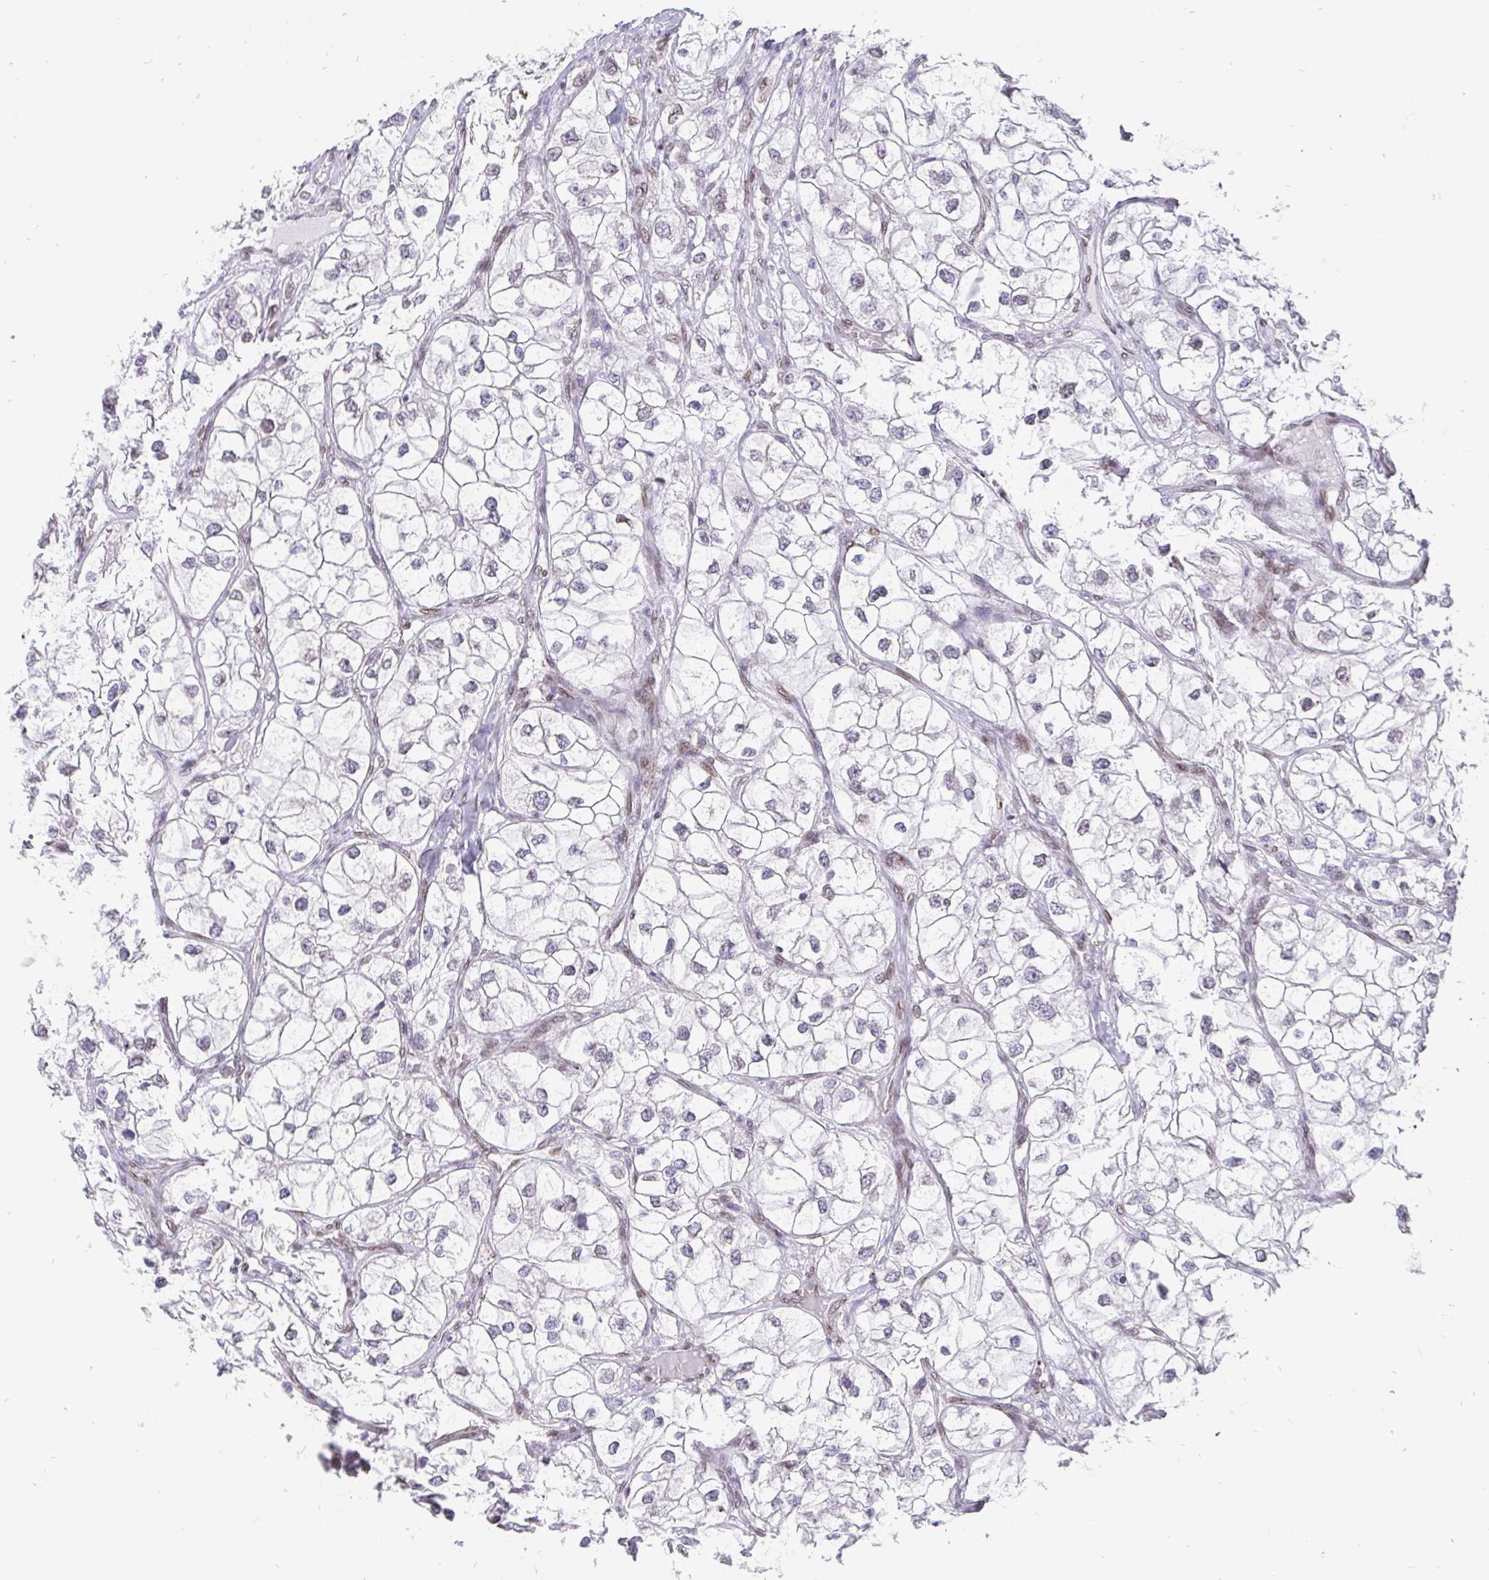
{"staining": {"intensity": "negative", "quantity": "none", "location": "none"}, "tissue": "renal cancer", "cell_type": "Tumor cells", "image_type": "cancer", "snomed": [{"axis": "morphology", "description": "Adenocarcinoma, NOS"}, {"axis": "topography", "description": "Kidney"}], "caption": "DAB immunohistochemical staining of renal adenocarcinoma shows no significant staining in tumor cells. (DAB immunohistochemistry (IHC) visualized using brightfield microscopy, high magnification).", "gene": "EMD", "patient": {"sex": "male", "age": 59}}